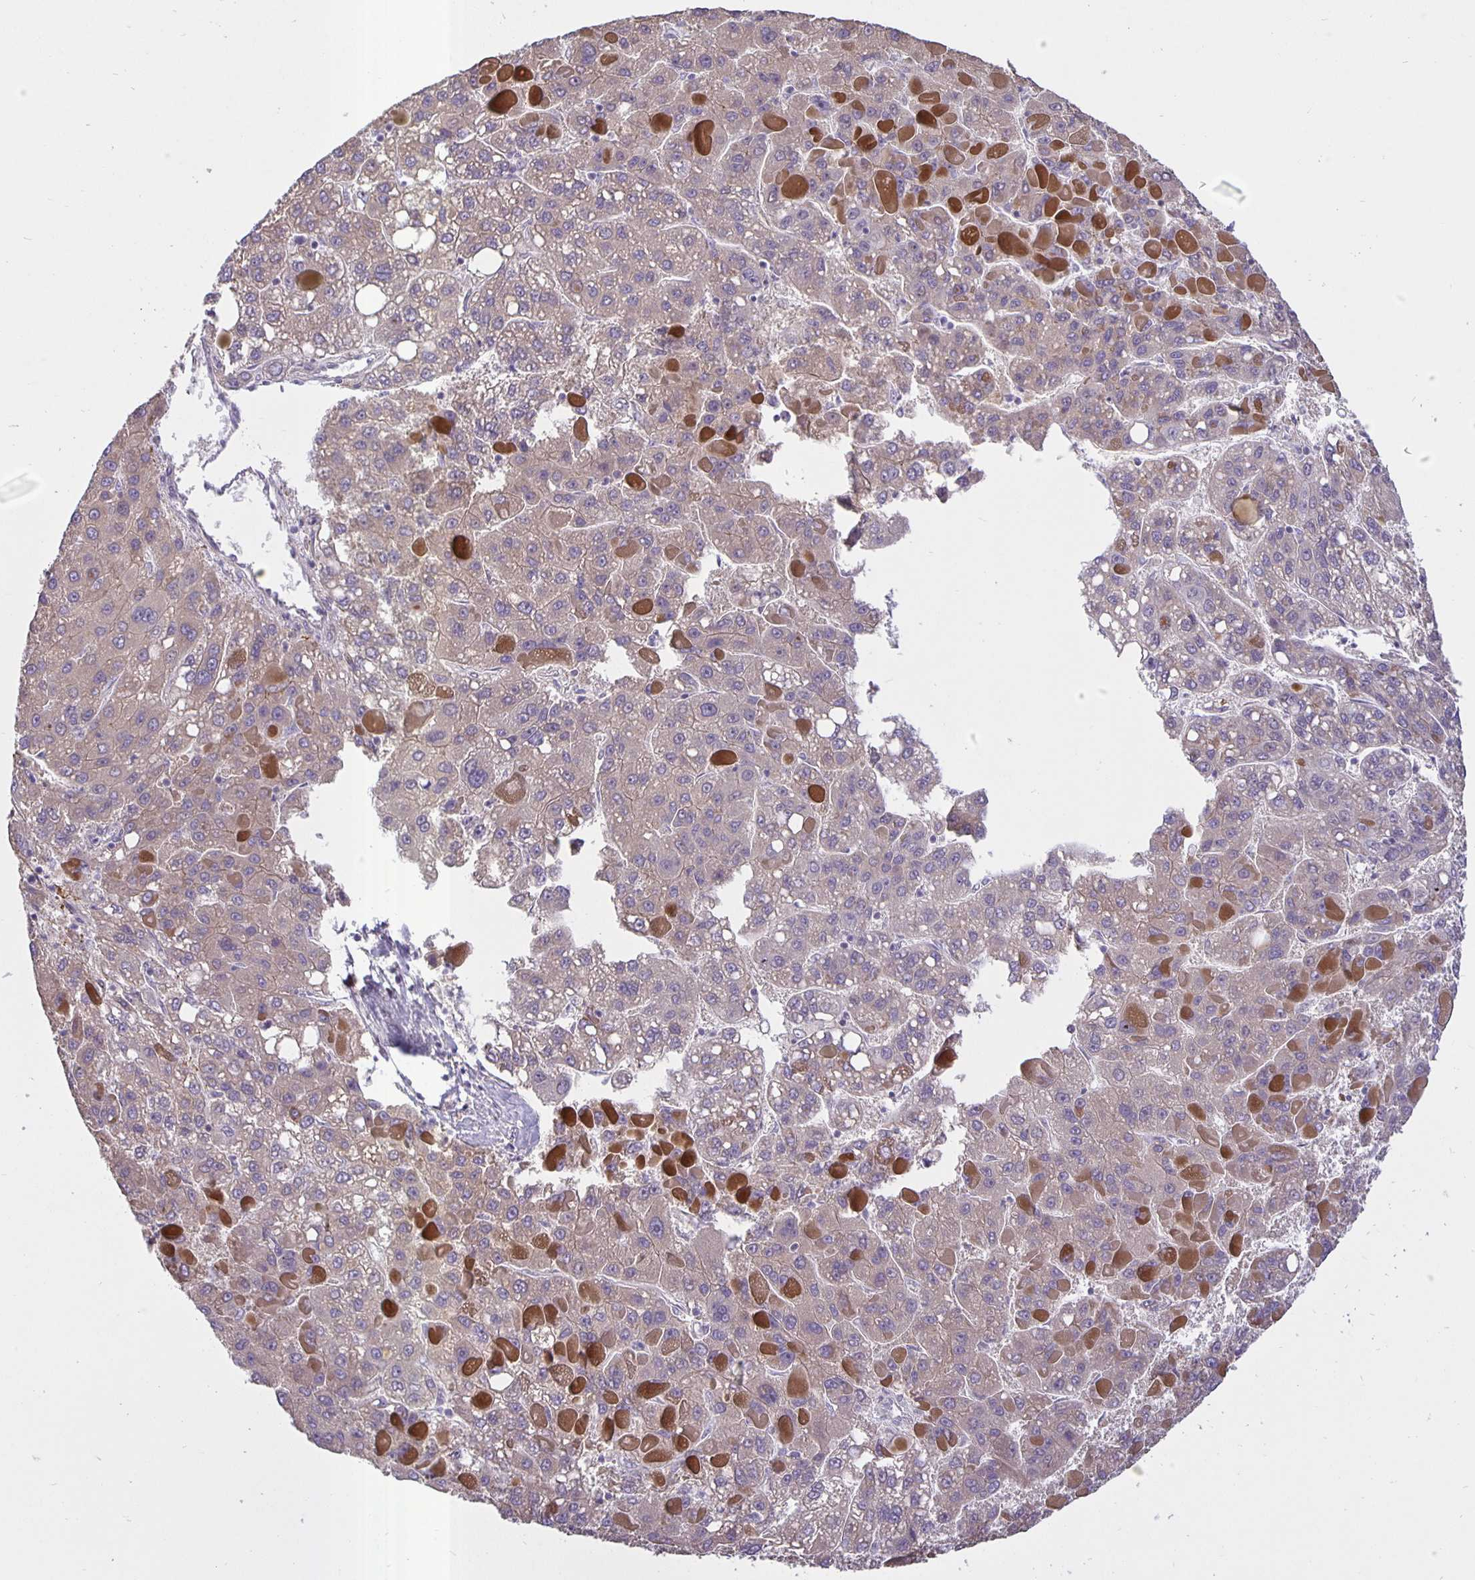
{"staining": {"intensity": "negative", "quantity": "none", "location": "none"}, "tissue": "liver cancer", "cell_type": "Tumor cells", "image_type": "cancer", "snomed": [{"axis": "morphology", "description": "Carcinoma, Hepatocellular, NOS"}, {"axis": "topography", "description": "Liver"}], "caption": "There is no significant staining in tumor cells of liver hepatocellular carcinoma.", "gene": "ARVCF", "patient": {"sex": "female", "age": 82}}